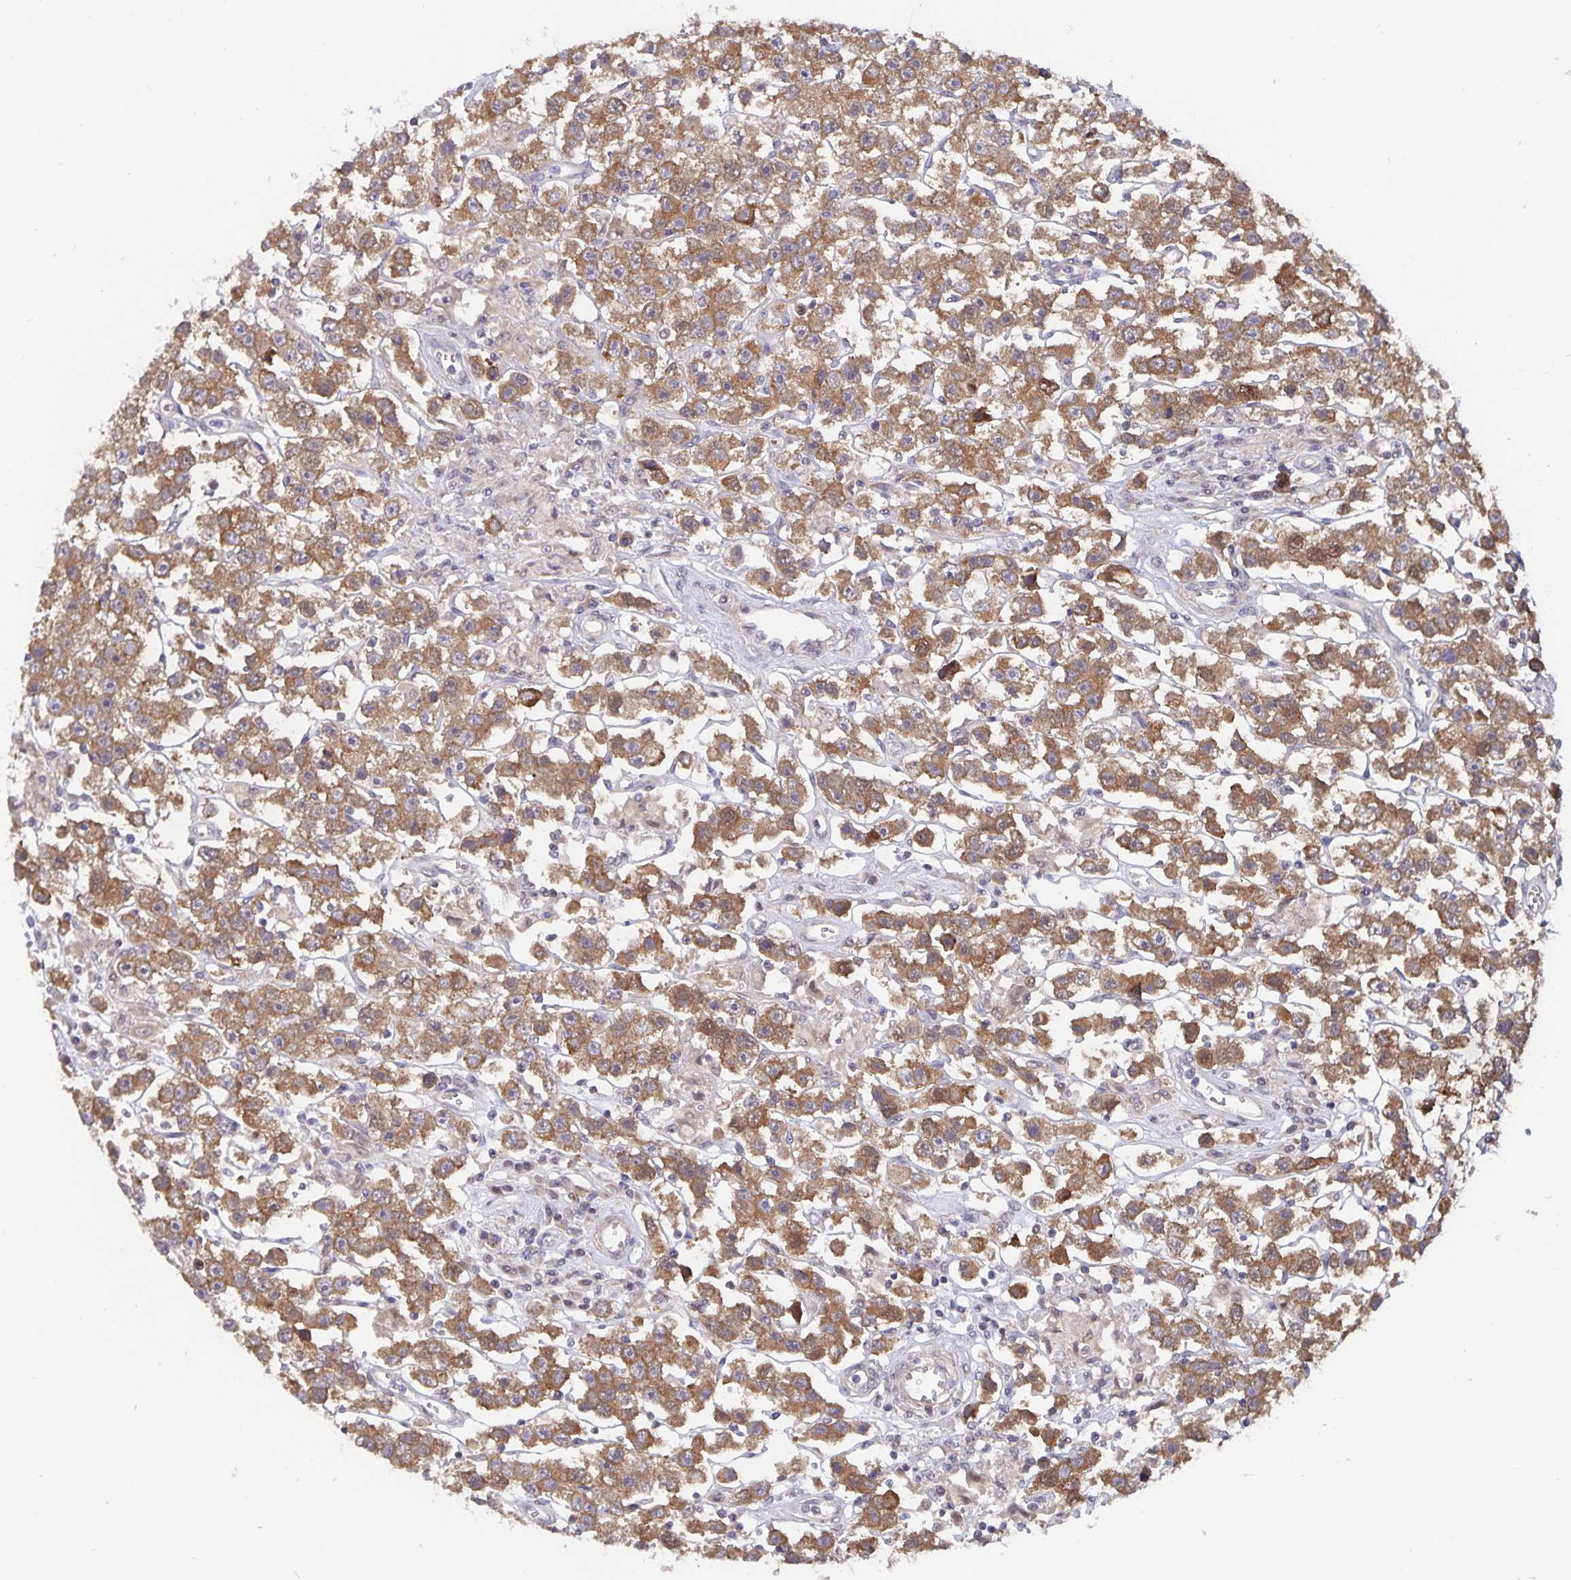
{"staining": {"intensity": "moderate", "quantity": ">75%", "location": "cytoplasmic/membranous"}, "tissue": "testis cancer", "cell_type": "Tumor cells", "image_type": "cancer", "snomed": [{"axis": "morphology", "description": "Seminoma, NOS"}, {"axis": "topography", "description": "Testis"}], "caption": "This is a photomicrograph of IHC staining of seminoma (testis), which shows moderate positivity in the cytoplasmic/membranous of tumor cells.", "gene": "BAG6", "patient": {"sex": "male", "age": 45}}